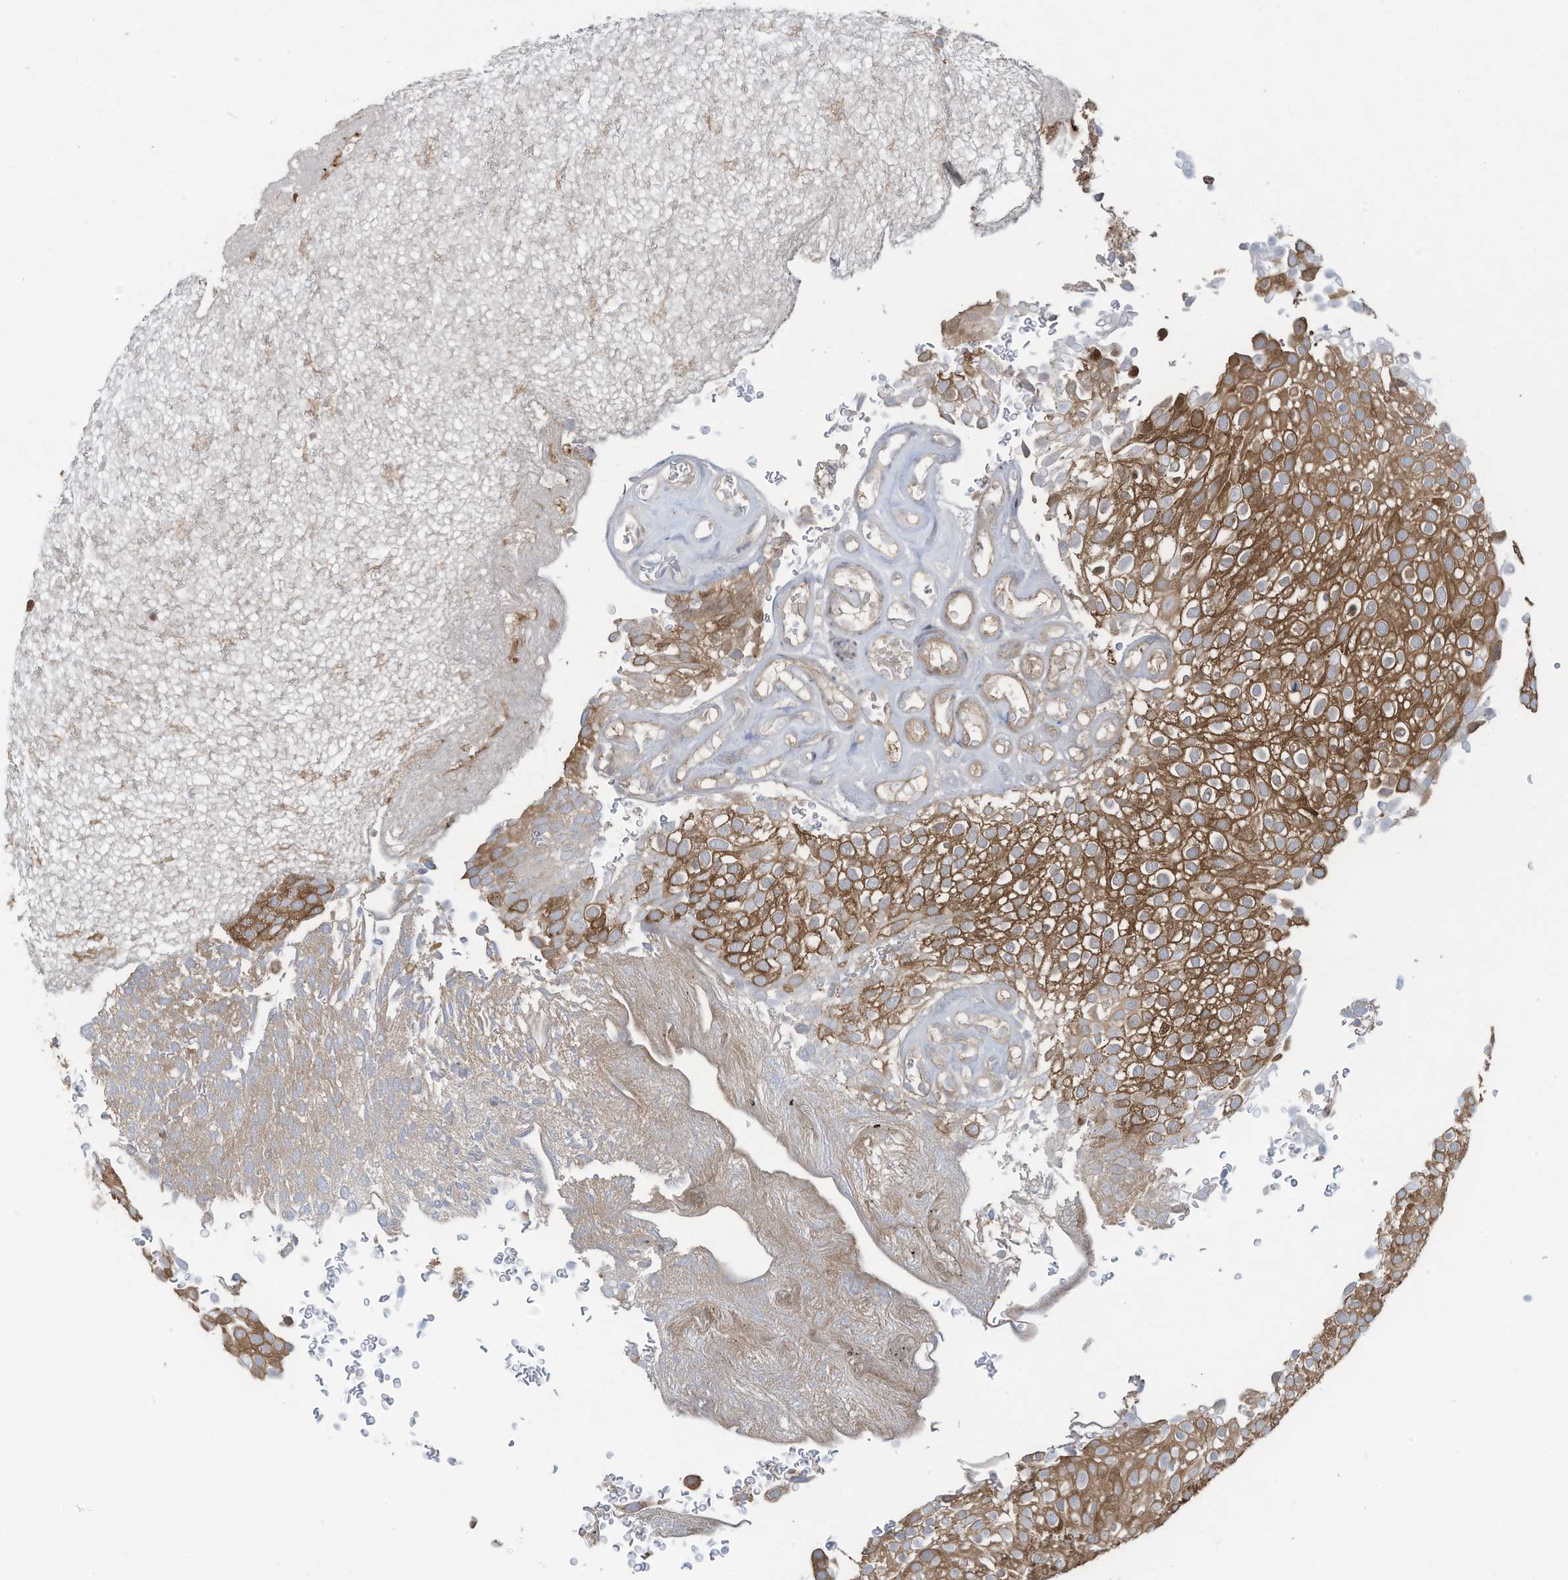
{"staining": {"intensity": "strong", "quantity": "25%-75%", "location": "cytoplasmic/membranous,nuclear"}, "tissue": "urothelial cancer", "cell_type": "Tumor cells", "image_type": "cancer", "snomed": [{"axis": "morphology", "description": "Urothelial carcinoma, Low grade"}, {"axis": "topography", "description": "Urinary bladder"}], "caption": "A histopathology image showing strong cytoplasmic/membranous and nuclear staining in approximately 25%-75% of tumor cells in urothelial cancer, as visualized by brown immunohistochemical staining.", "gene": "OLA1", "patient": {"sex": "male", "age": 78}}